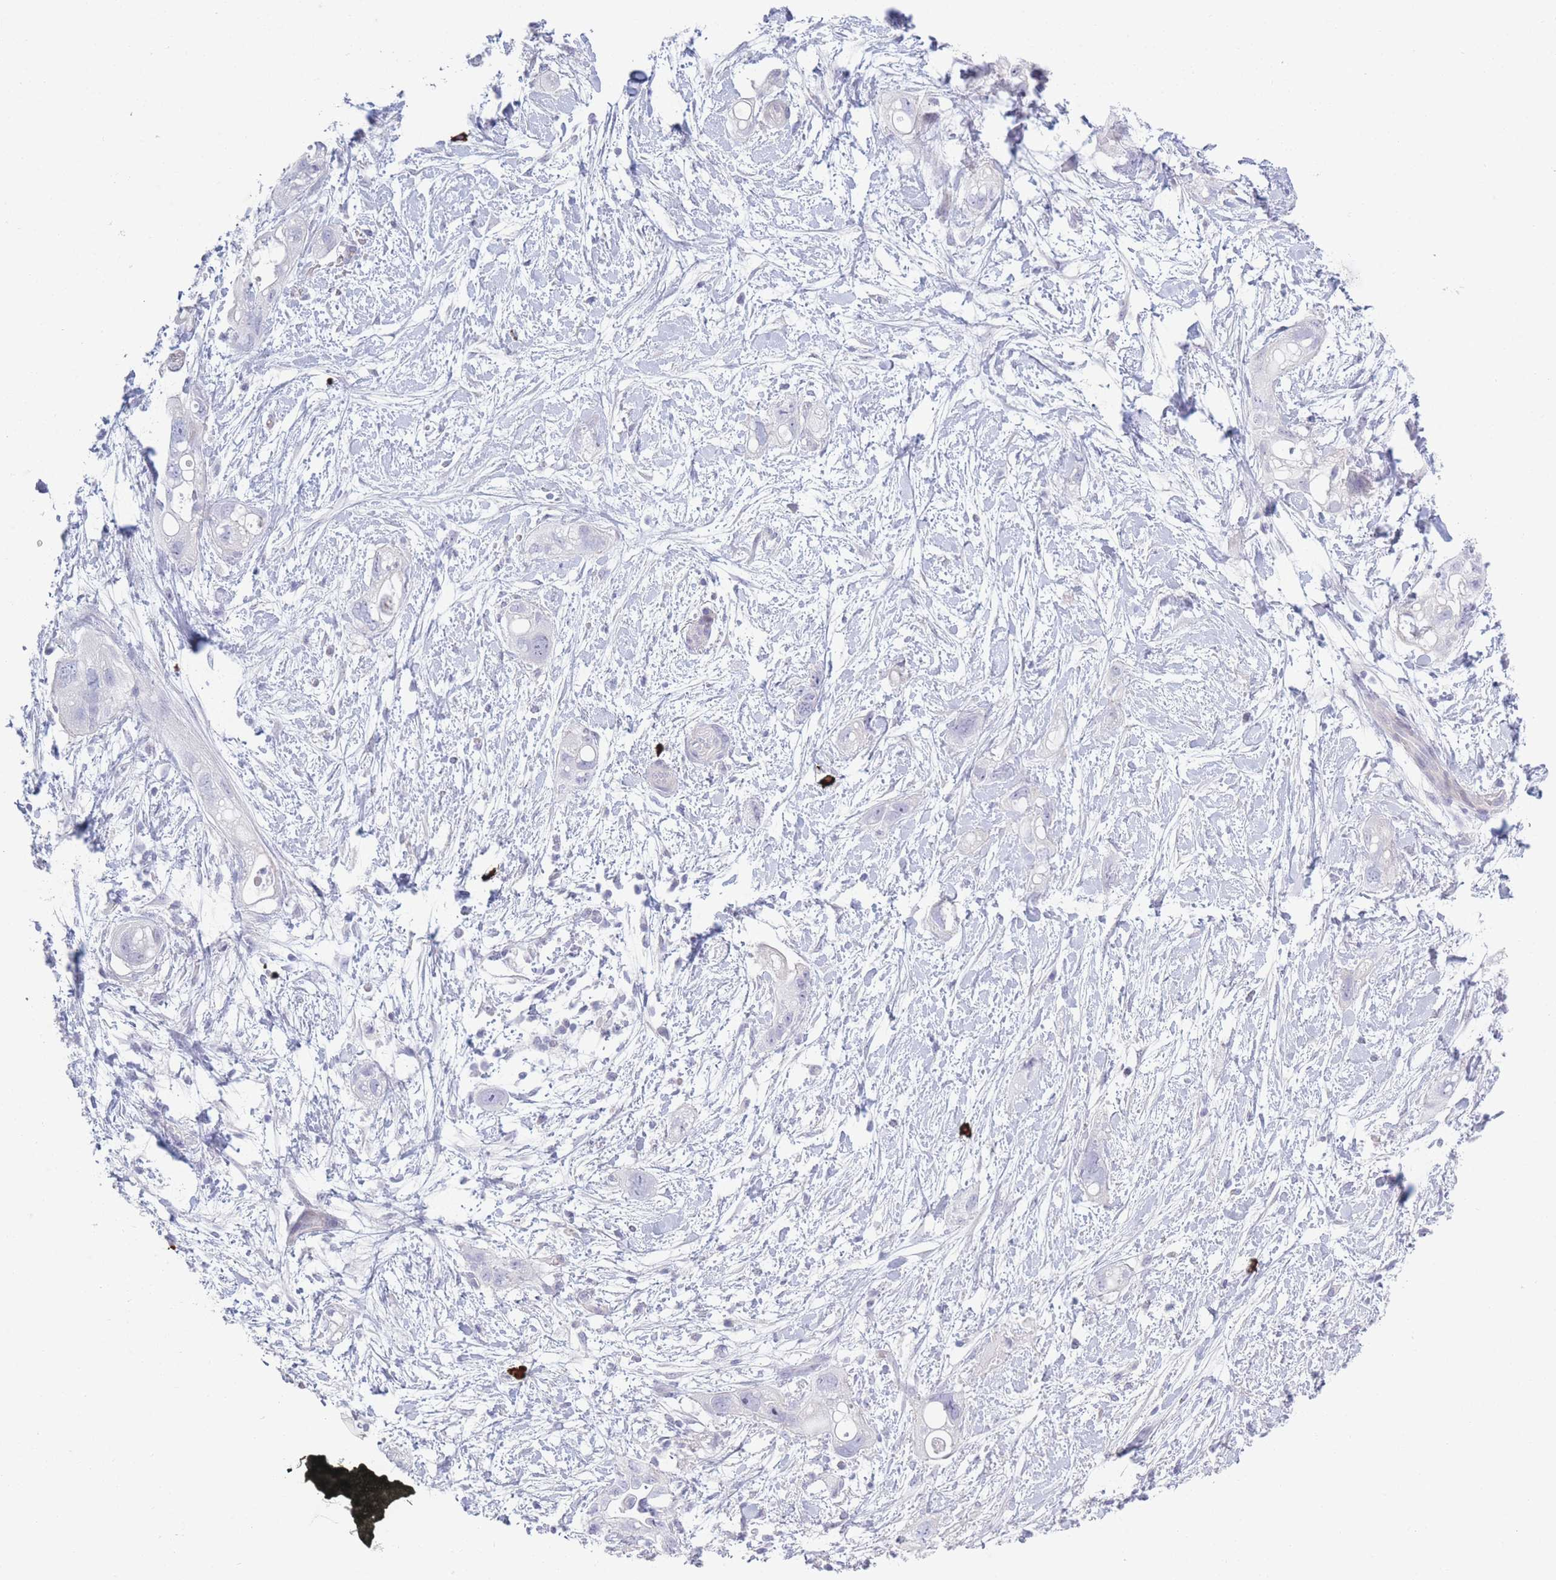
{"staining": {"intensity": "negative", "quantity": "none", "location": "none"}, "tissue": "pancreatic cancer", "cell_type": "Tumor cells", "image_type": "cancer", "snomed": [{"axis": "morphology", "description": "Adenocarcinoma, NOS"}, {"axis": "topography", "description": "Pancreas"}], "caption": "Human pancreatic adenocarcinoma stained for a protein using immunohistochemistry (IHC) reveals no expression in tumor cells.", "gene": "PLEKHG2", "patient": {"sex": "female", "age": 72}}